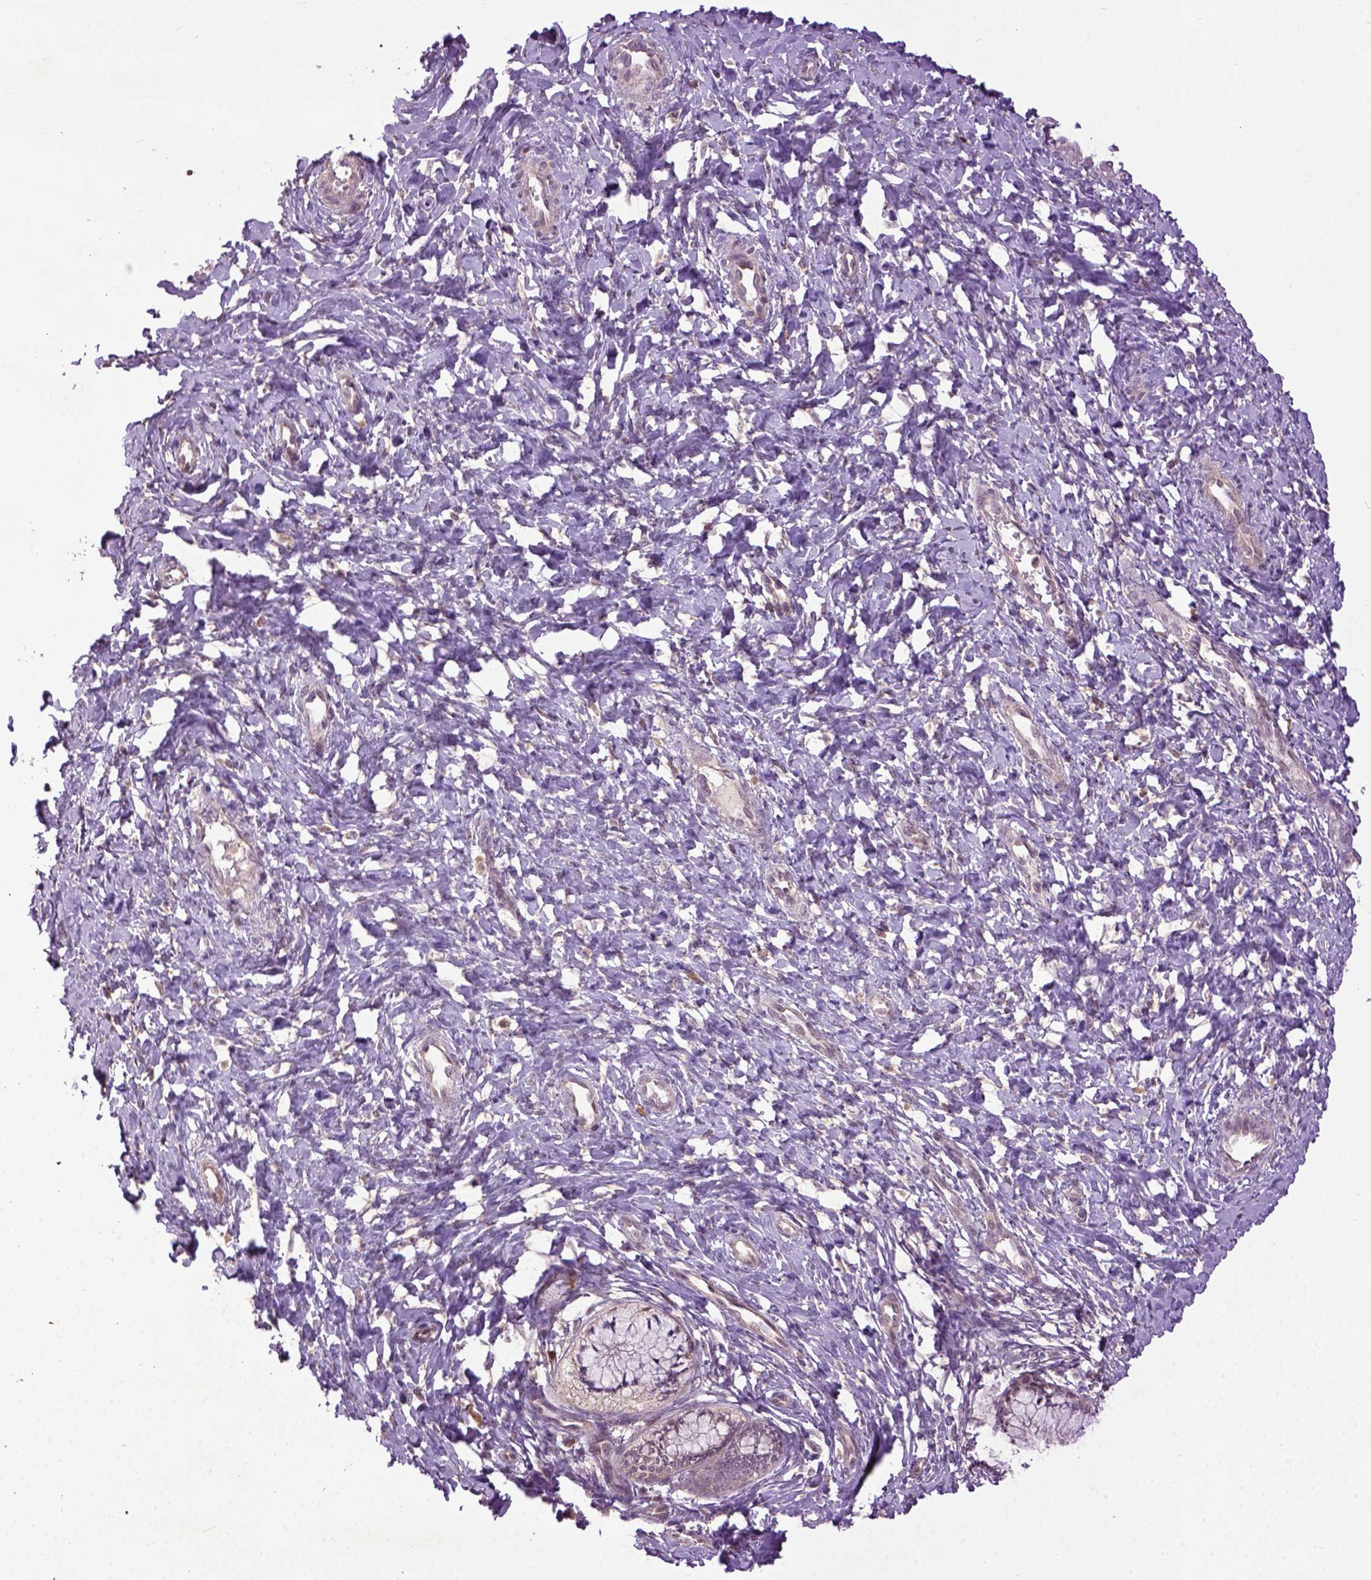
{"staining": {"intensity": "negative", "quantity": "none", "location": "none"}, "tissue": "cervix", "cell_type": "Glandular cells", "image_type": "normal", "snomed": [{"axis": "morphology", "description": "Normal tissue, NOS"}, {"axis": "topography", "description": "Cervix"}], "caption": "IHC photomicrograph of normal cervix: human cervix stained with DAB (3,3'-diaminobenzidine) demonstrates no significant protein staining in glandular cells. (DAB (3,3'-diaminobenzidine) immunohistochemistry visualized using brightfield microscopy, high magnification).", "gene": "CPNE1", "patient": {"sex": "female", "age": 37}}